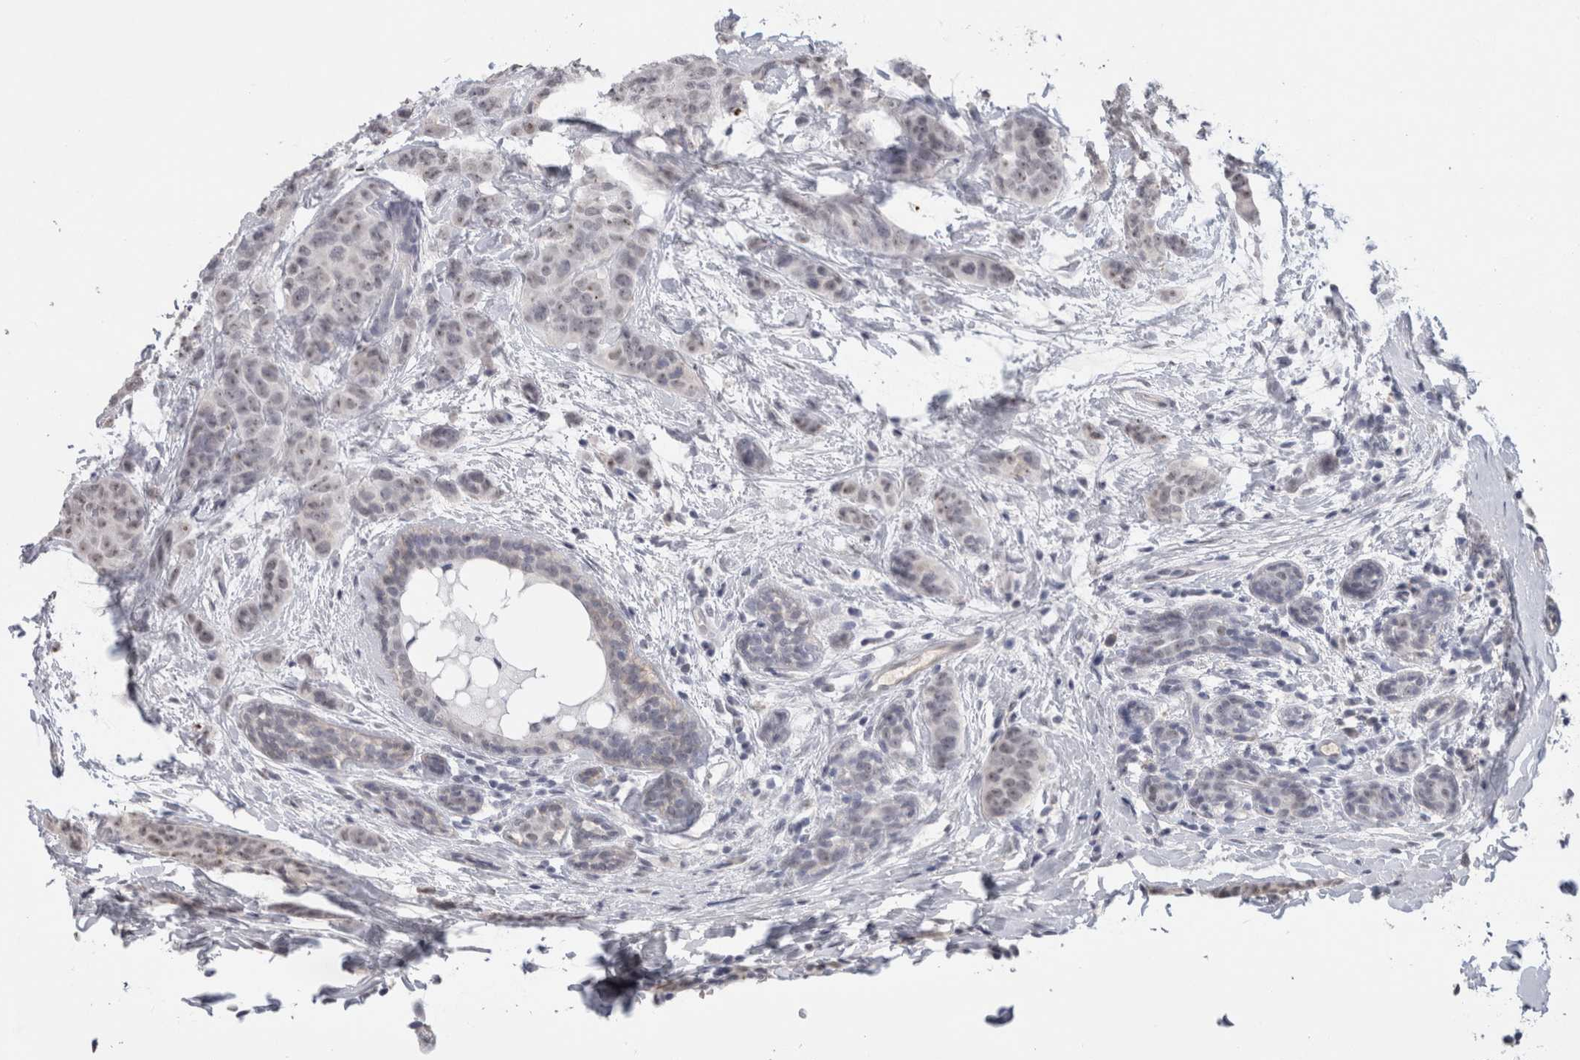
{"staining": {"intensity": "weak", "quantity": "<25%", "location": "nuclear"}, "tissue": "breast cancer", "cell_type": "Tumor cells", "image_type": "cancer", "snomed": [{"axis": "morphology", "description": "Normal tissue, NOS"}, {"axis": "morphology", "description": "Duct carcinoma"}, {"axis": "topography", "description": "Breast"}], "caption": "The micrograph reveals no staining of tumor cells in breast cancer.", "gene": "CADM3", "patient": {"sex": "female", "age": 40}}